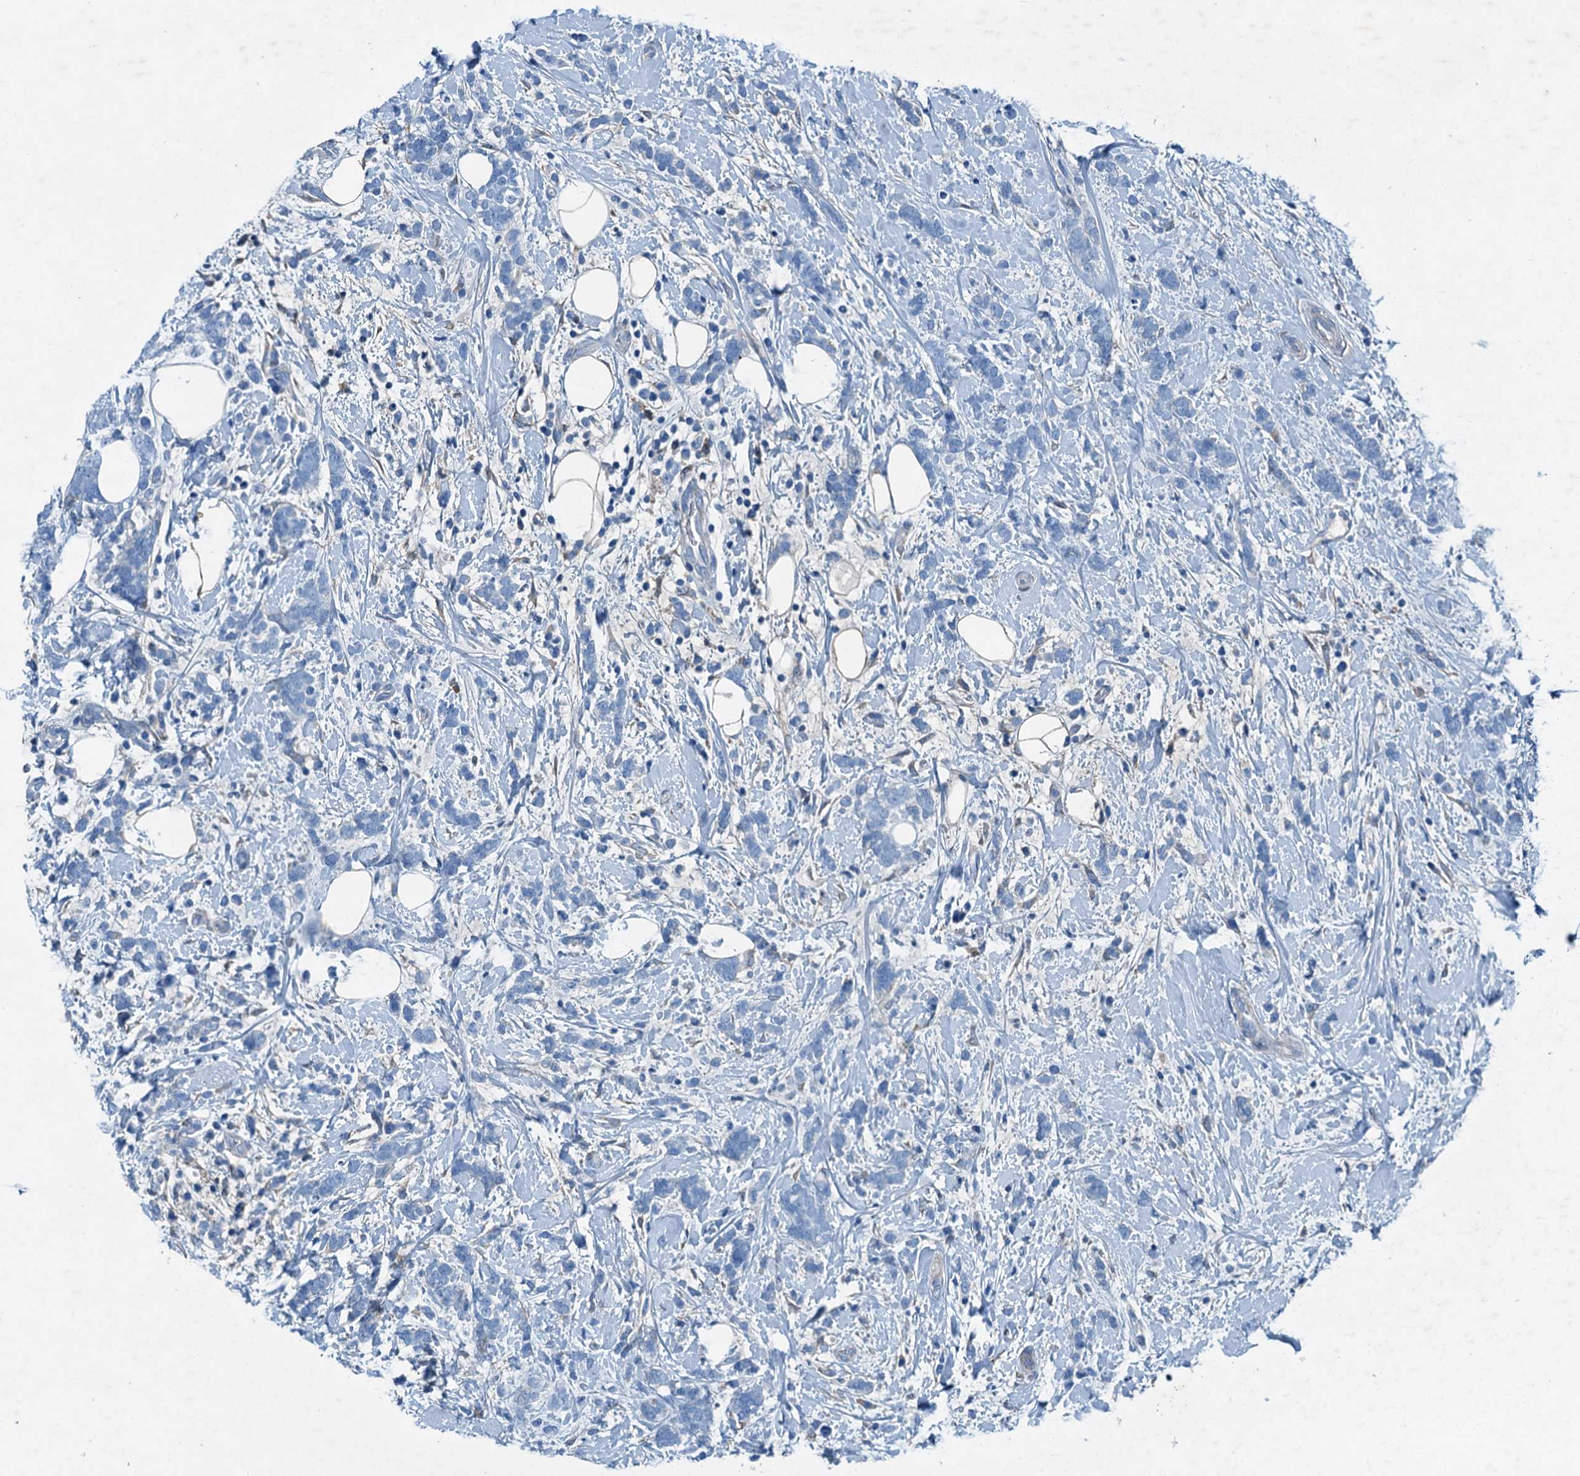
{"staining": {"intensity": "negative", "quantity": "none", "location": "none"}, "tissue": "breast cancer", "cell_type": "Tumor cells", "image_type": "cancer", "snomed": [{"axis": "morphology", "description": "Lobular carcinoma"}, {"axis": "topography", "description": "Breast"}], "caption": "Lobular carcinoma (breast) stained for a protein using IHC displays no expression tumor cells.", "gene": "RAB3IL1", "patient": {"sex": "female", "age": 58}}